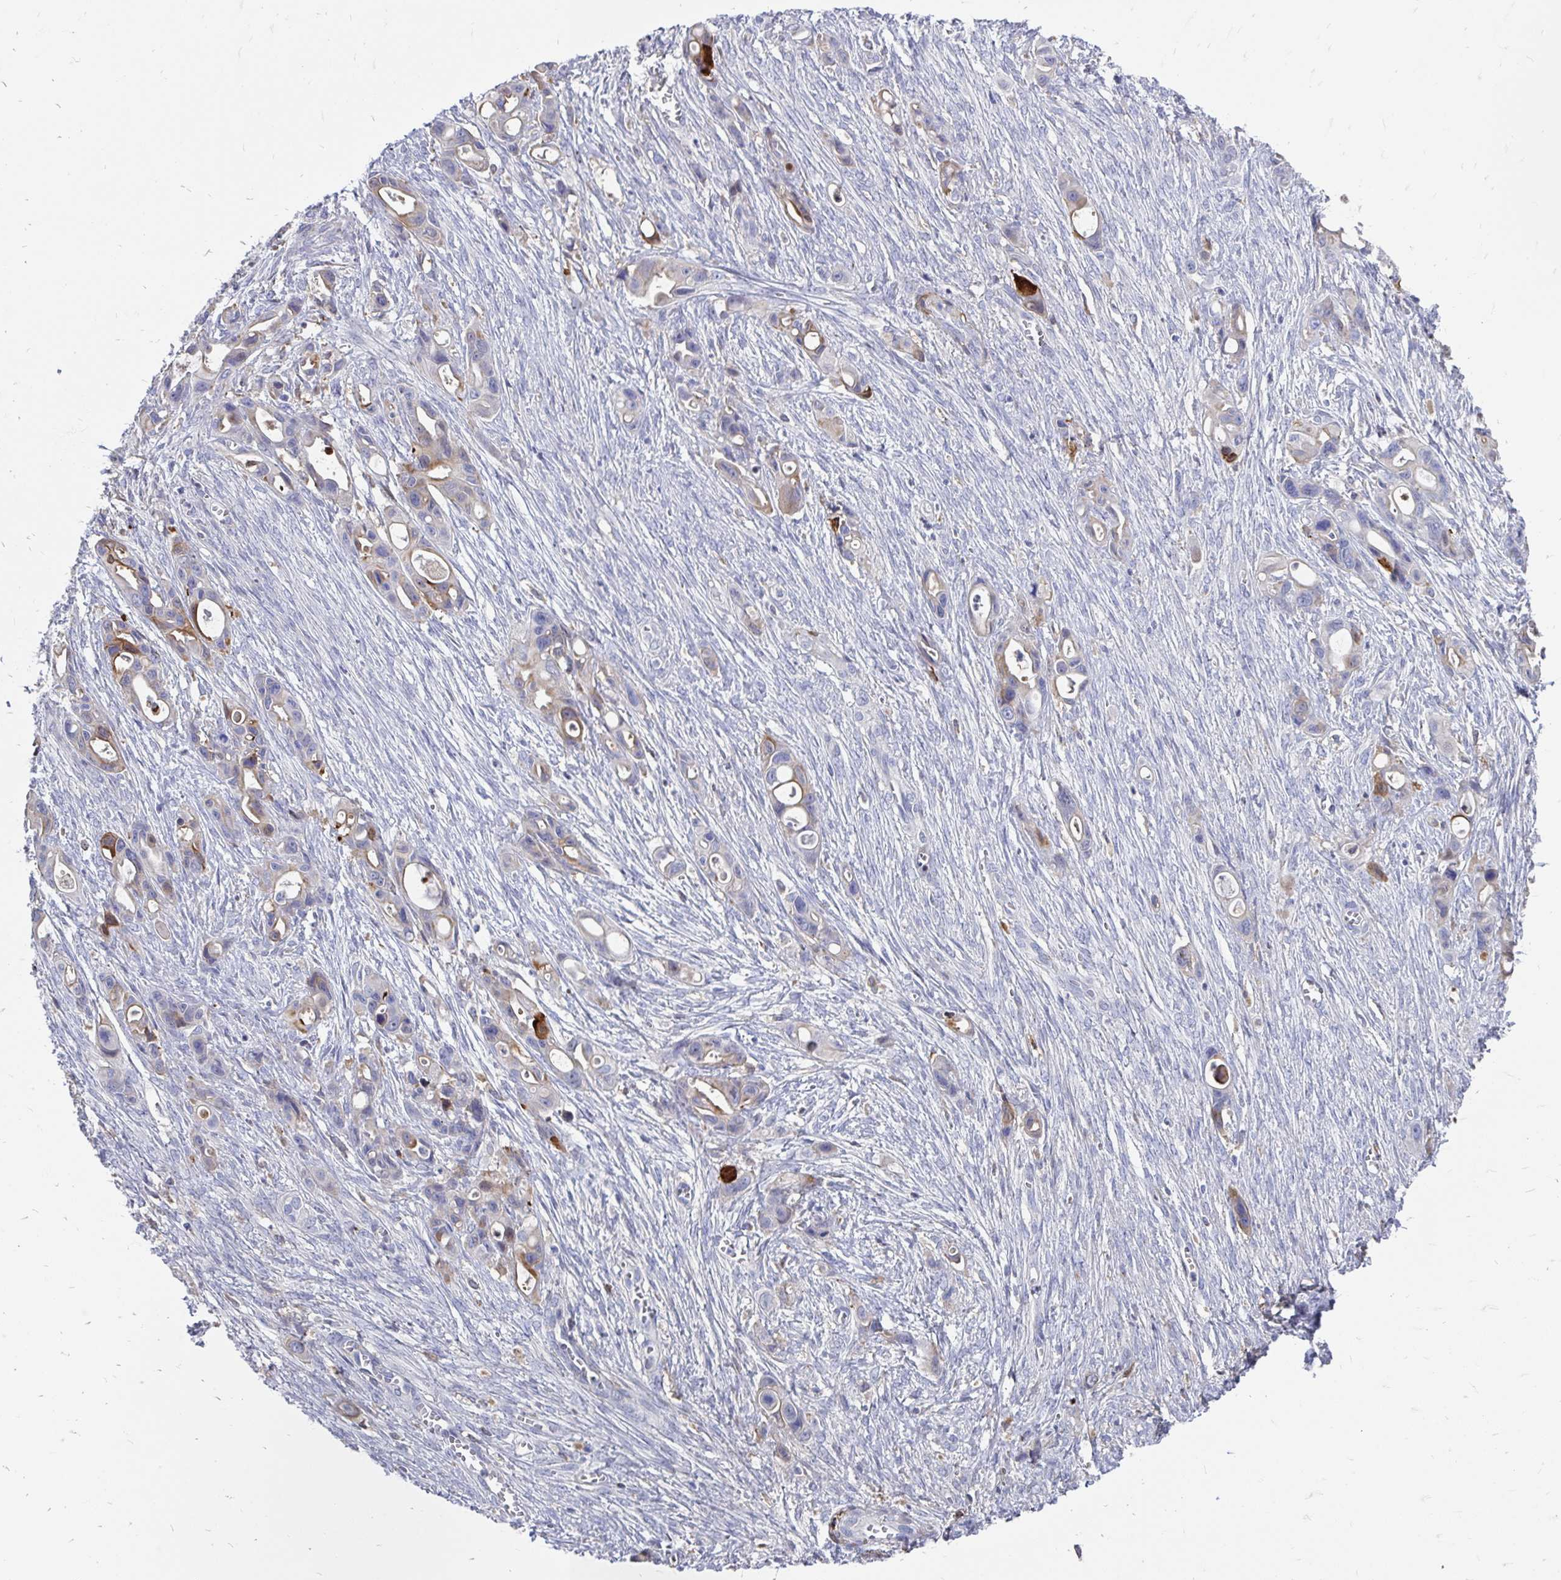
{"staining": {"intensity": "moderate", "quantity": "<25%", "location": "cytoplasmic/membranous"}, "tissue": "ovarian cancer", "cell_type": "Tumor cells", "image_type": "cancer", "snomed": [{"axis": "morphology", "description": "Cystadenocarcinoma, mucinous, NOS"}, {"axis": "topography", "description": "Ovary"}], "caption": "A photomicrograph showing moderate cytoplasmic/membranous positivity in about <25% of tumor cells in ovarian cancer (mucinous cystadenocarcinoma), as visualized by brown immunohistochemical staining.", "gene": "CDKL1", "patient": {"sex": "female", "age": 70}}